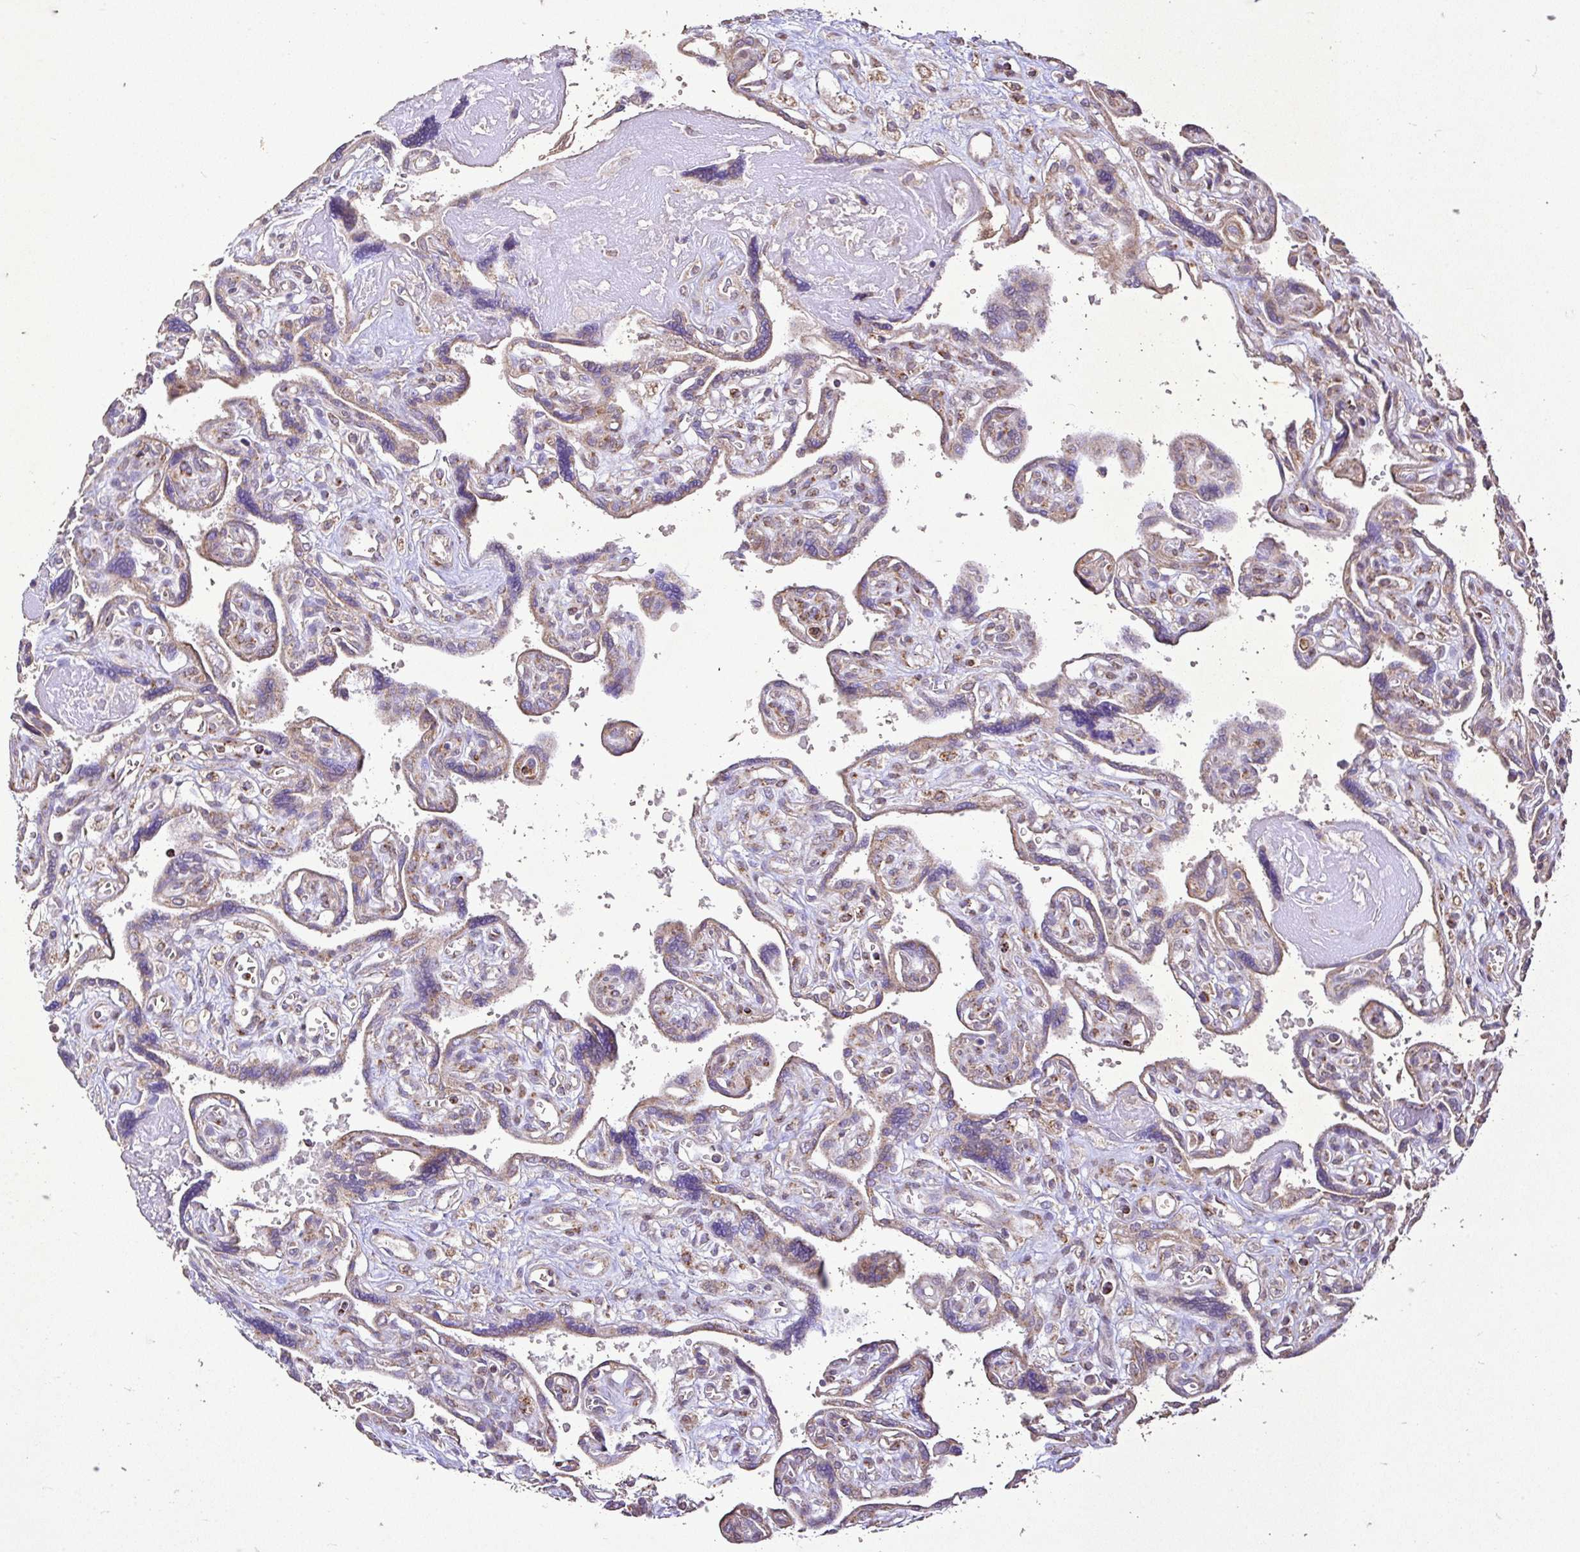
{"staining": {"intensity": "moderate", "quantity": "25%-75%", "location": "cytoplasmic/membranous"}, "tissue": "placenta", "cell_type": "Trophoblastic cells", "image_type": "normal", "snomed": [{"axis": "morphology", "description": "Normal tissue, NOS"}, {"axis": "topography", "description": "Placenta"}], "caption": "Trophoblastic cells display medium levels of moderate cytoplasmic/membranous staining in approximately 25%-75% of cells in benign human placenta. (brown staining indicates protein expression, while blue staining denotes nuclei).", "gene": "AGK", "patient": {"sex": "female", "age": 39}}